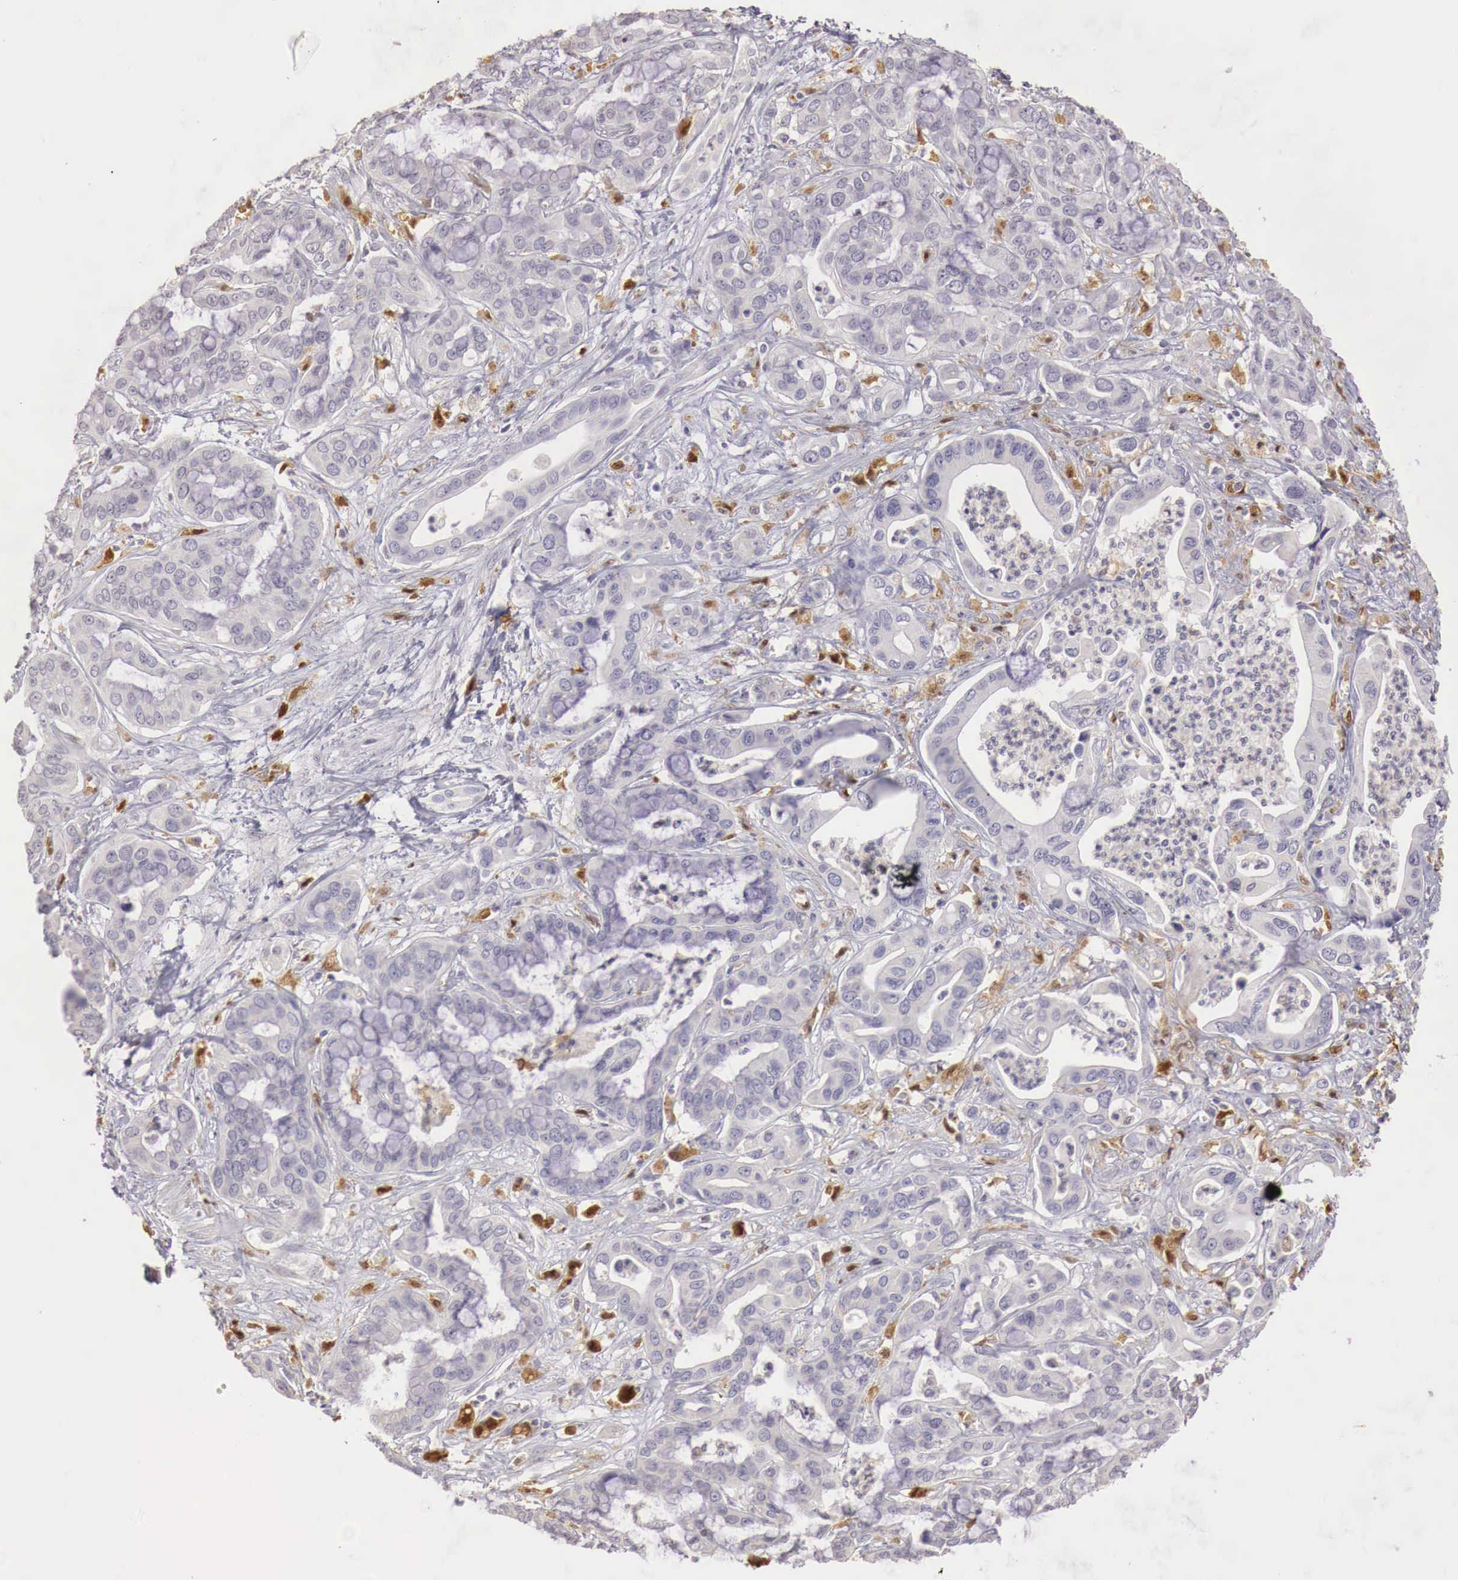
{"staining": {"intensity": "negative", "quantity": "none", "location": "none"}, "tissue": "liver cancer", "cell_type": "Tumor cells", "image_type": "cancer", "snomed": [{"axis": "morphology", "description": "Cholangiocarcinoma"}, {"axis": "topography", "description": "Liver"}], "caption": "This photomicrograph is of liver cholangiocarcinoma stained with immunohistochemistry to label a protein in brown with the nuclei are counter-stained blue. There is no expression in tumor cells. Nuclei are stained in blue.", "gene": "RENBP", "patient": {"sex": "female", "age": 65}}